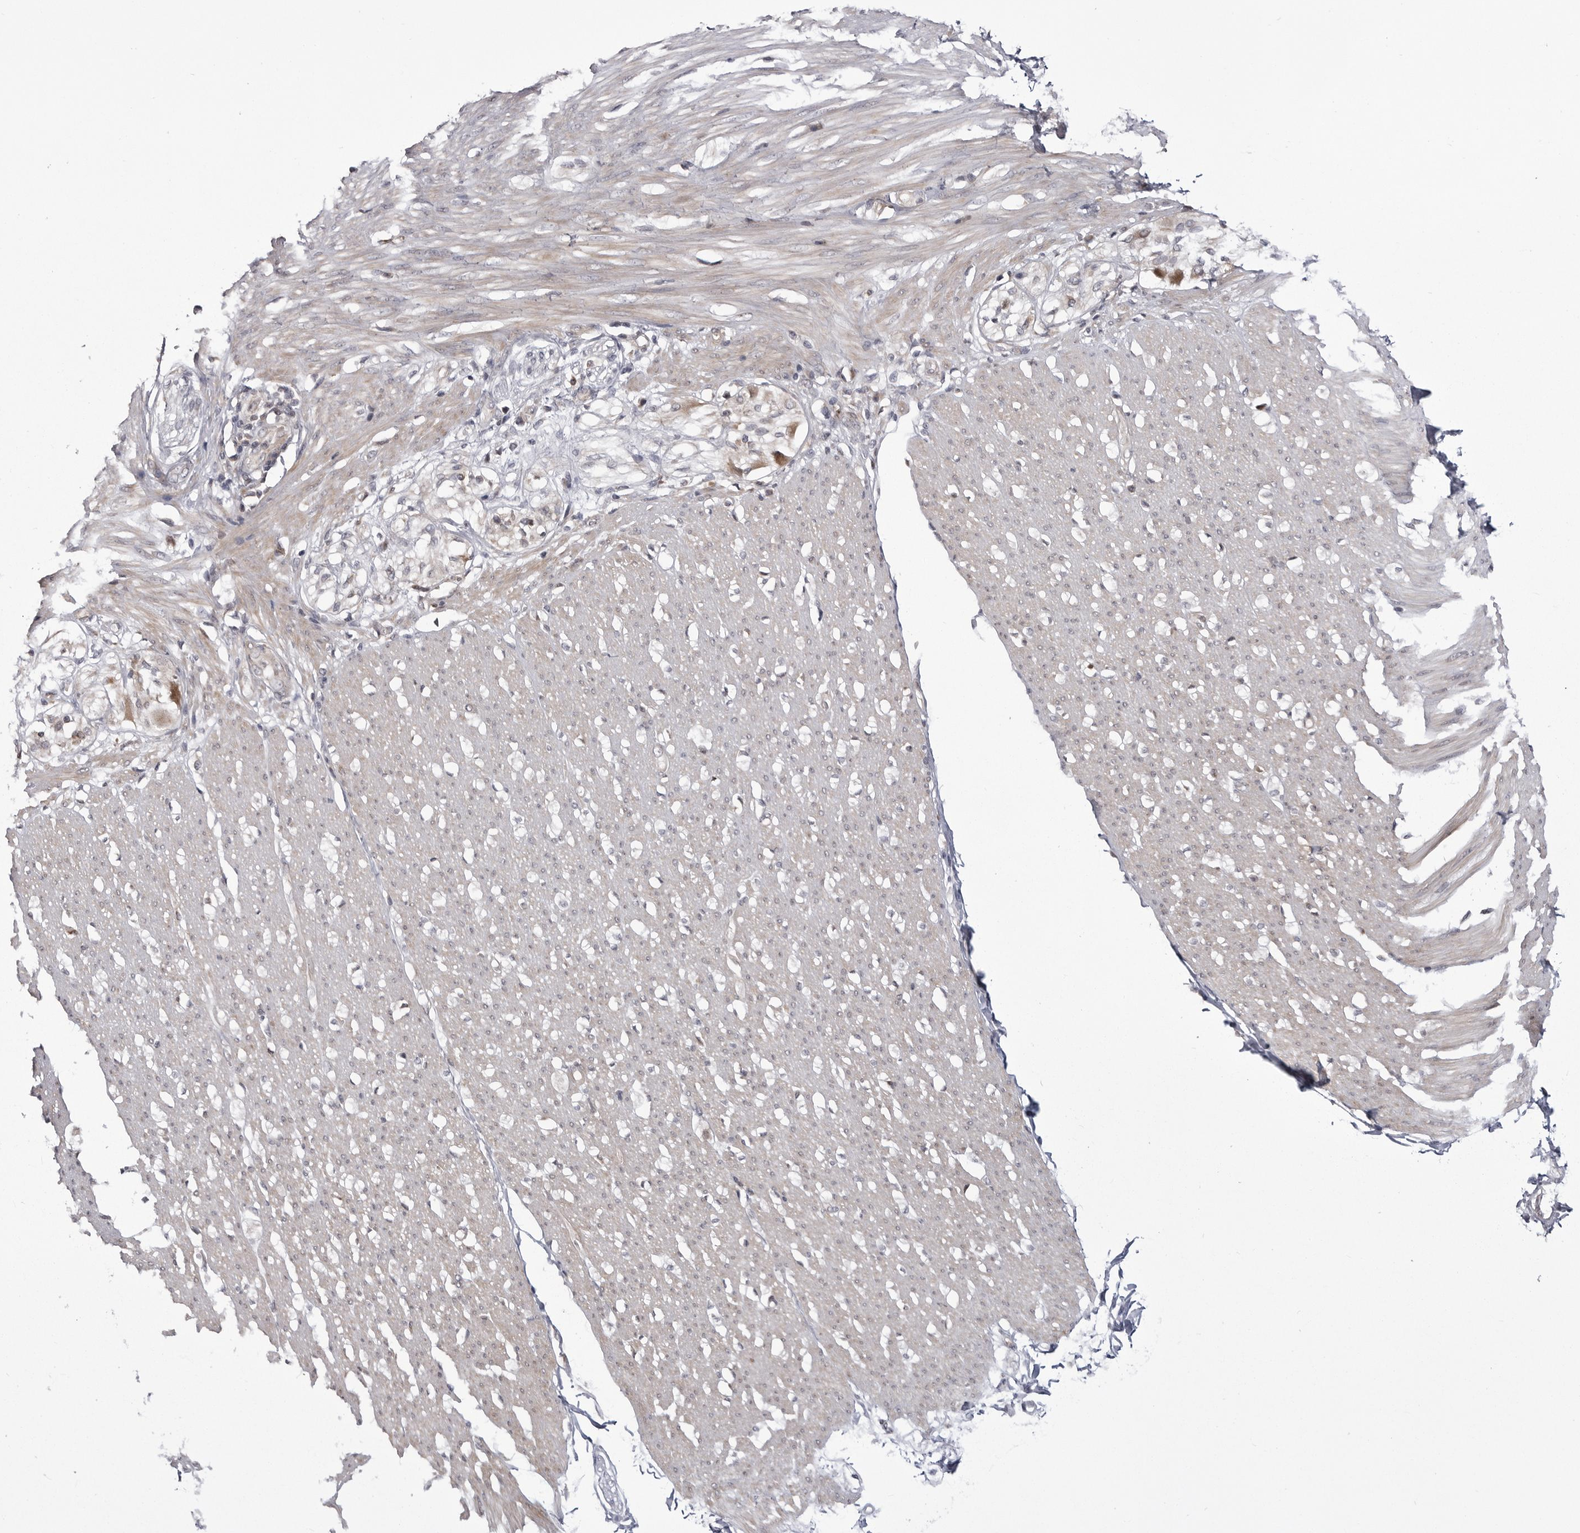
{"staining": {"intensity": "weak", "quantity": "25%-75%", "location": "cytoplasmic/membranous"}, "tissue": "smooth muscle", "cell_type": "Smooth muscle cells", "image_type": "normal", "snomed": [{"axis": "morphology", "description": "Normal tissue, NOS"}, {"axis": "morphology", "description": "Adenocarcinoma, NOS"}, {"axis": "topography", "description": "Colon"}, {"axis": "topography", "description": "Peripheral nerve tissue"}], "caption": "A micrograph showing weak cytoplasmic/membranous positivity in approximately 25%-75% of smooth muscle cells in benign smooth muscle, as visualized by brown immunohistochemical staining.", "gene": "CCDC18", "patient": {"sex": "male", "age": 14}}